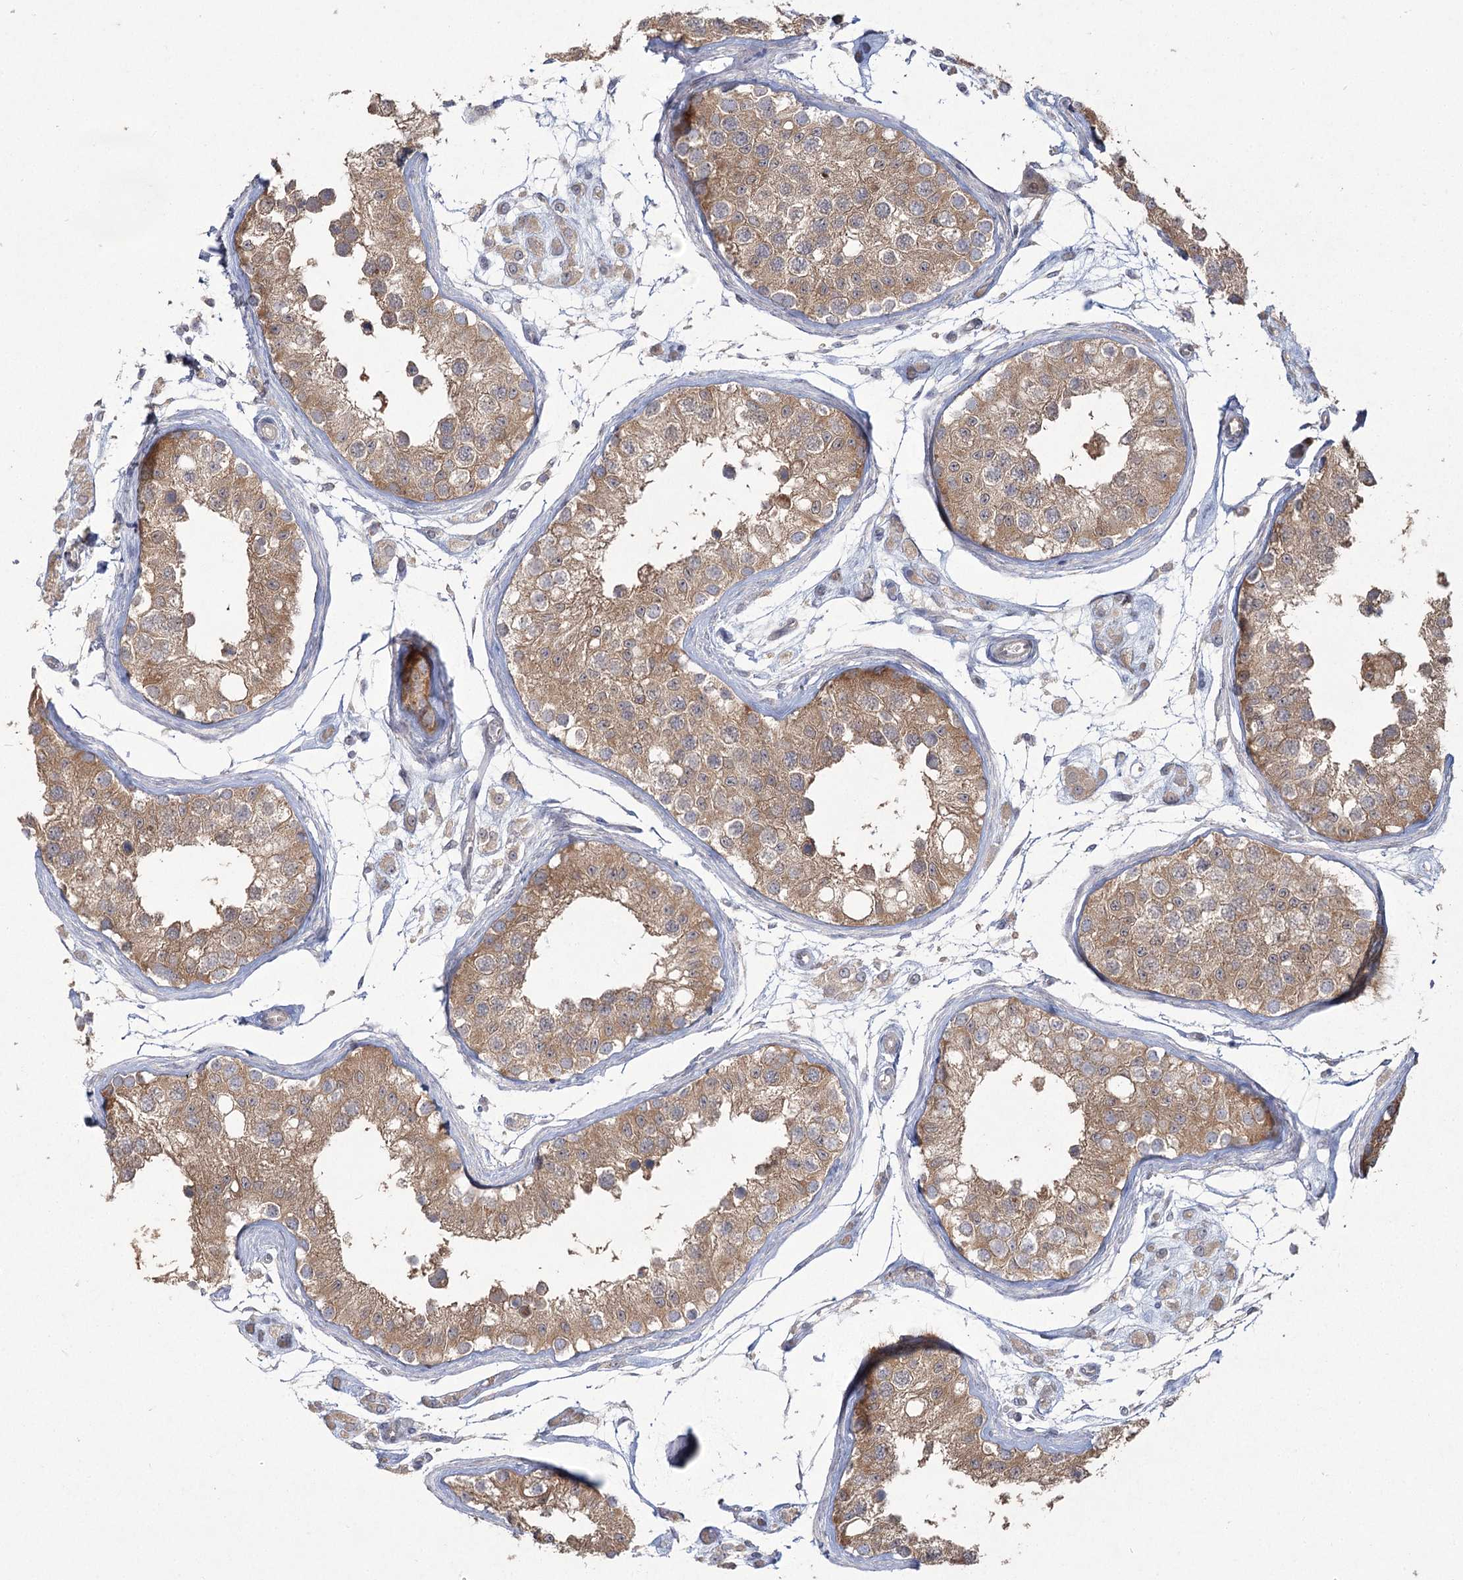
{"staining": {"intensity": "moderate", "quantity": ">75%", "location": "cytoplasmic/membranous"}, "tissue": "testis", "cell_type": "Cells in seminiferous ducts", "image_type": "normal", "snomed": [{"axis": "morphology", "description": "Normal tissue, NOS"}, {"axis": "morphology", "description": "Adenocarcinoma, metastatic, NOS"}, {"axis": "topography", "description": "Testis"}], "caption": "Immunohistochemical staining of normal human testis demonstrates medium levels of moderate cytoplasmic/membranous staining in about >75% of cells in seminiferous ducts.", "gene": "CAMTA1", "patient": {"sex": "male", "age": 26}}